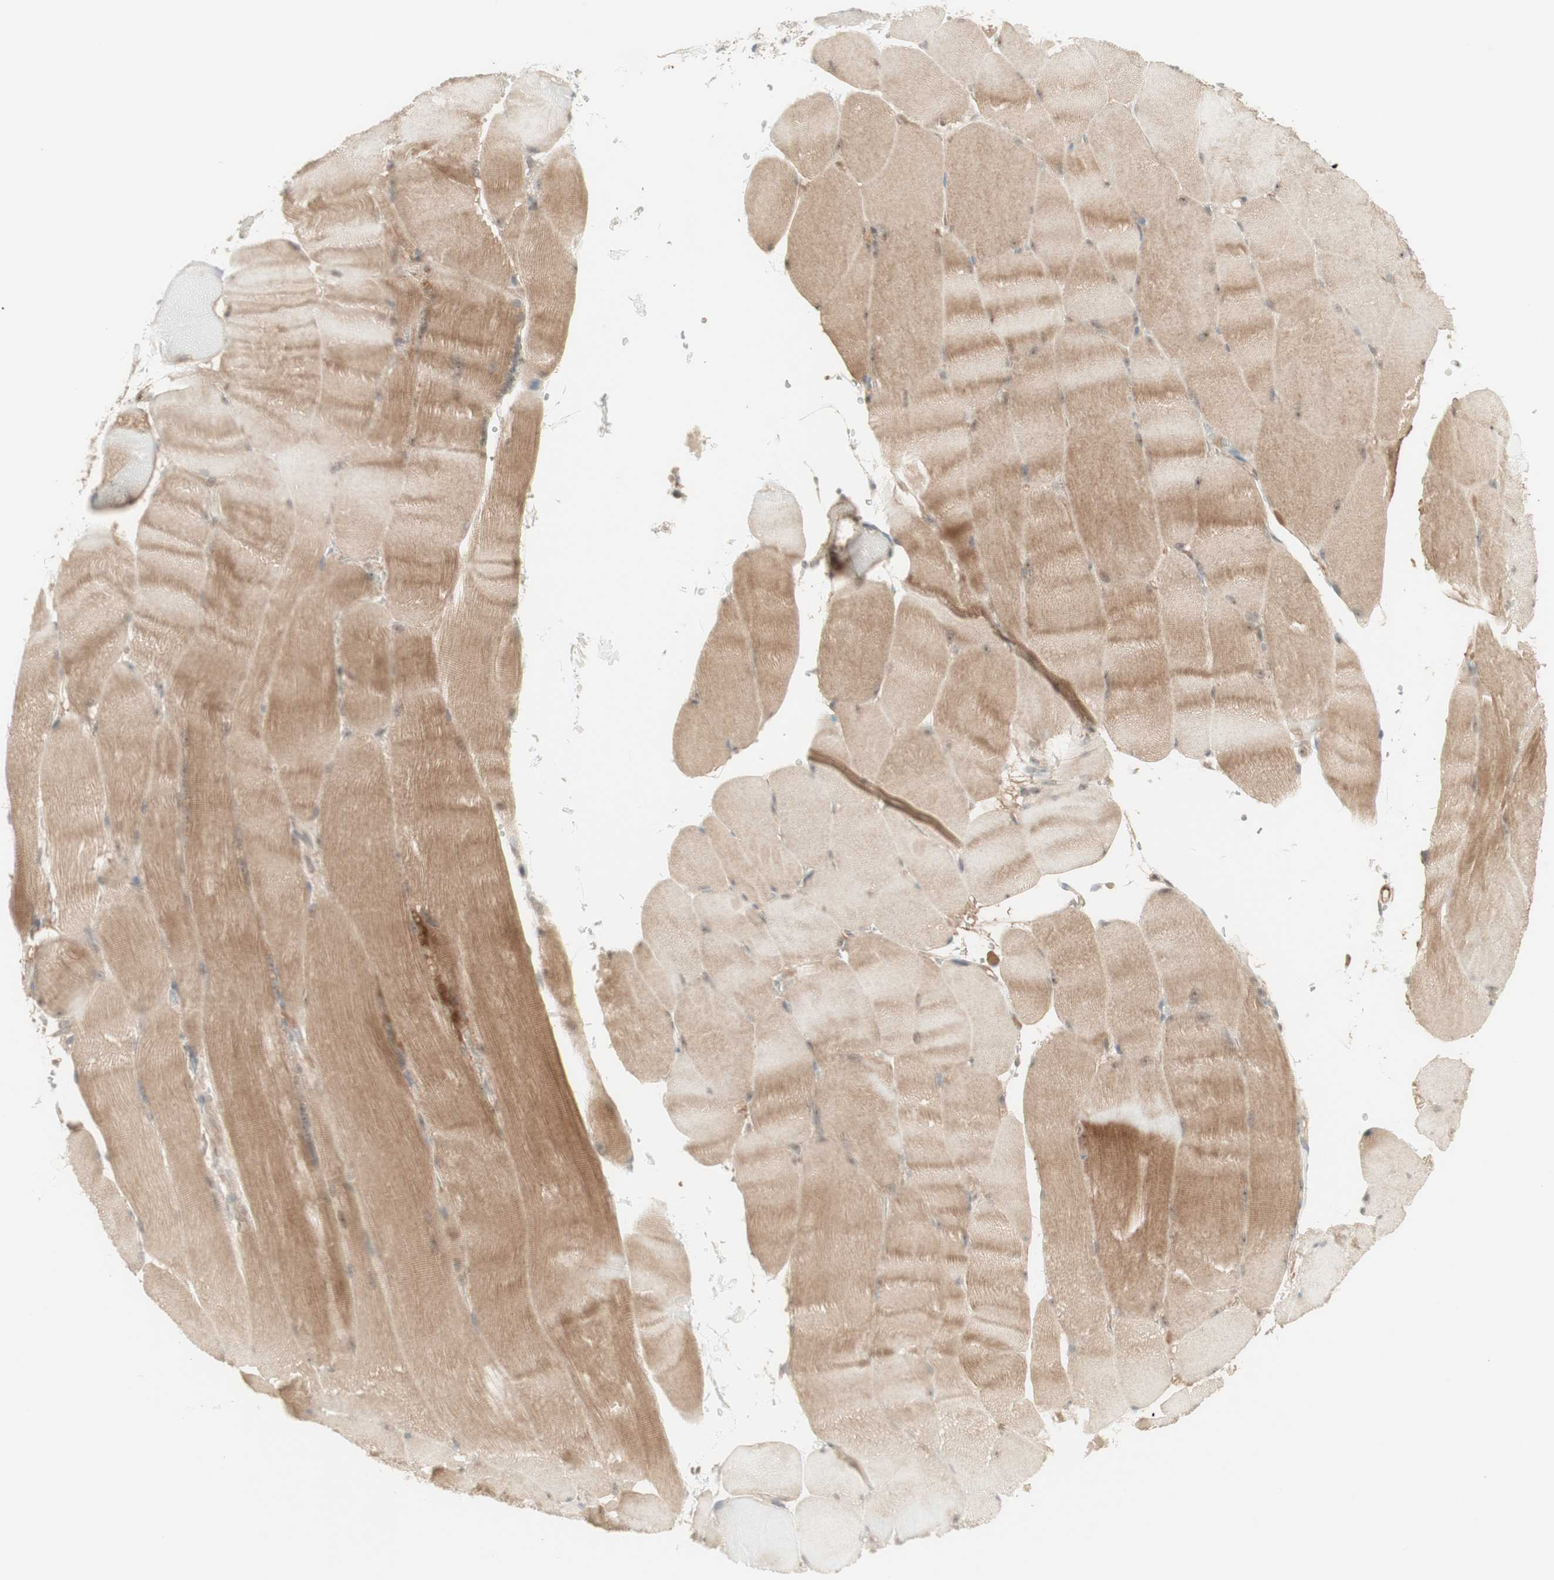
{"staining": {"intensity": "moderate", "quantity": ">75%", "location": "cytoplasmic/membranous"}, "tissue": "skeletal muscle", "cell_type": "Myocytes", "image_type": "normal", "snomed": [{"axis": "morphology", "description": "Normal tissue, NOS"}, {"axis": "topography", "description": "Skin"}, {"axis": "topography", "description": "Skeletal muscle"}], "caption": "Skeletal muscle stained for a protein shows moderate cytoplasmic/membranous positivity in myocytes. Ihc stains the protein of interest in brown and the nuclei are stained blue.", "gene": "PLCD4", "patient": {"sex": "male", "age": 83}}